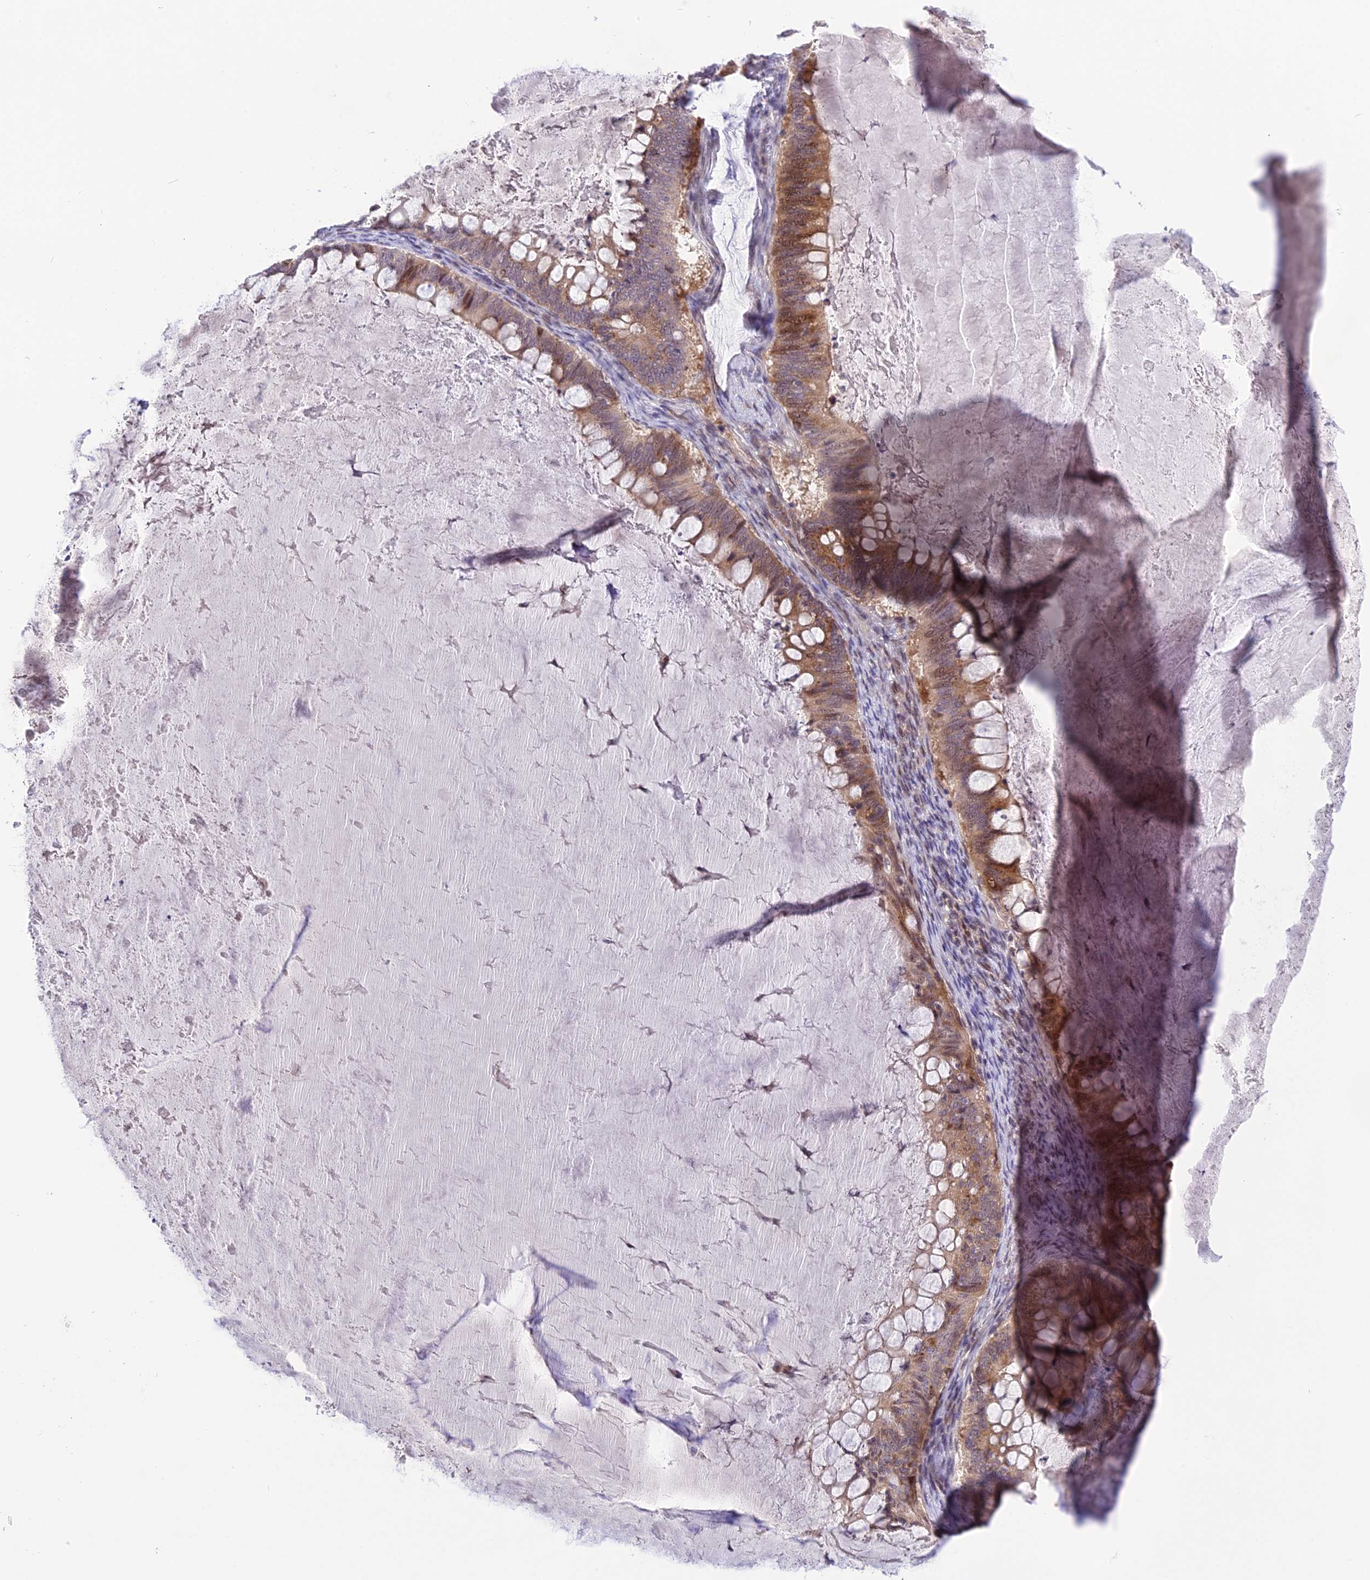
{"staining": {"intensity": "moderate", "quantity": "25%-75%", "location": "cytoplasmic/membranous,nuclear"}, "tissue": "ovarian cancer", "cell_type": "Tumor cells", "image_type": "cancer", "snomed": [{"axis": "morphology", "description": "Cystadenocarcinoma, mucinous, NOS"}, {"axis": "topography", "description": "Ovary"}], "caption": "Ovarian cancer (mucinous cystadenocarcinoma) stained for a protein (brown) reveals moderate cytoplasmic/membranous and nuclear positive expression in about 25%-75% of tumor cells.", "gene": "ZNF837", "patient": {"sex": "female", "age": 61}}